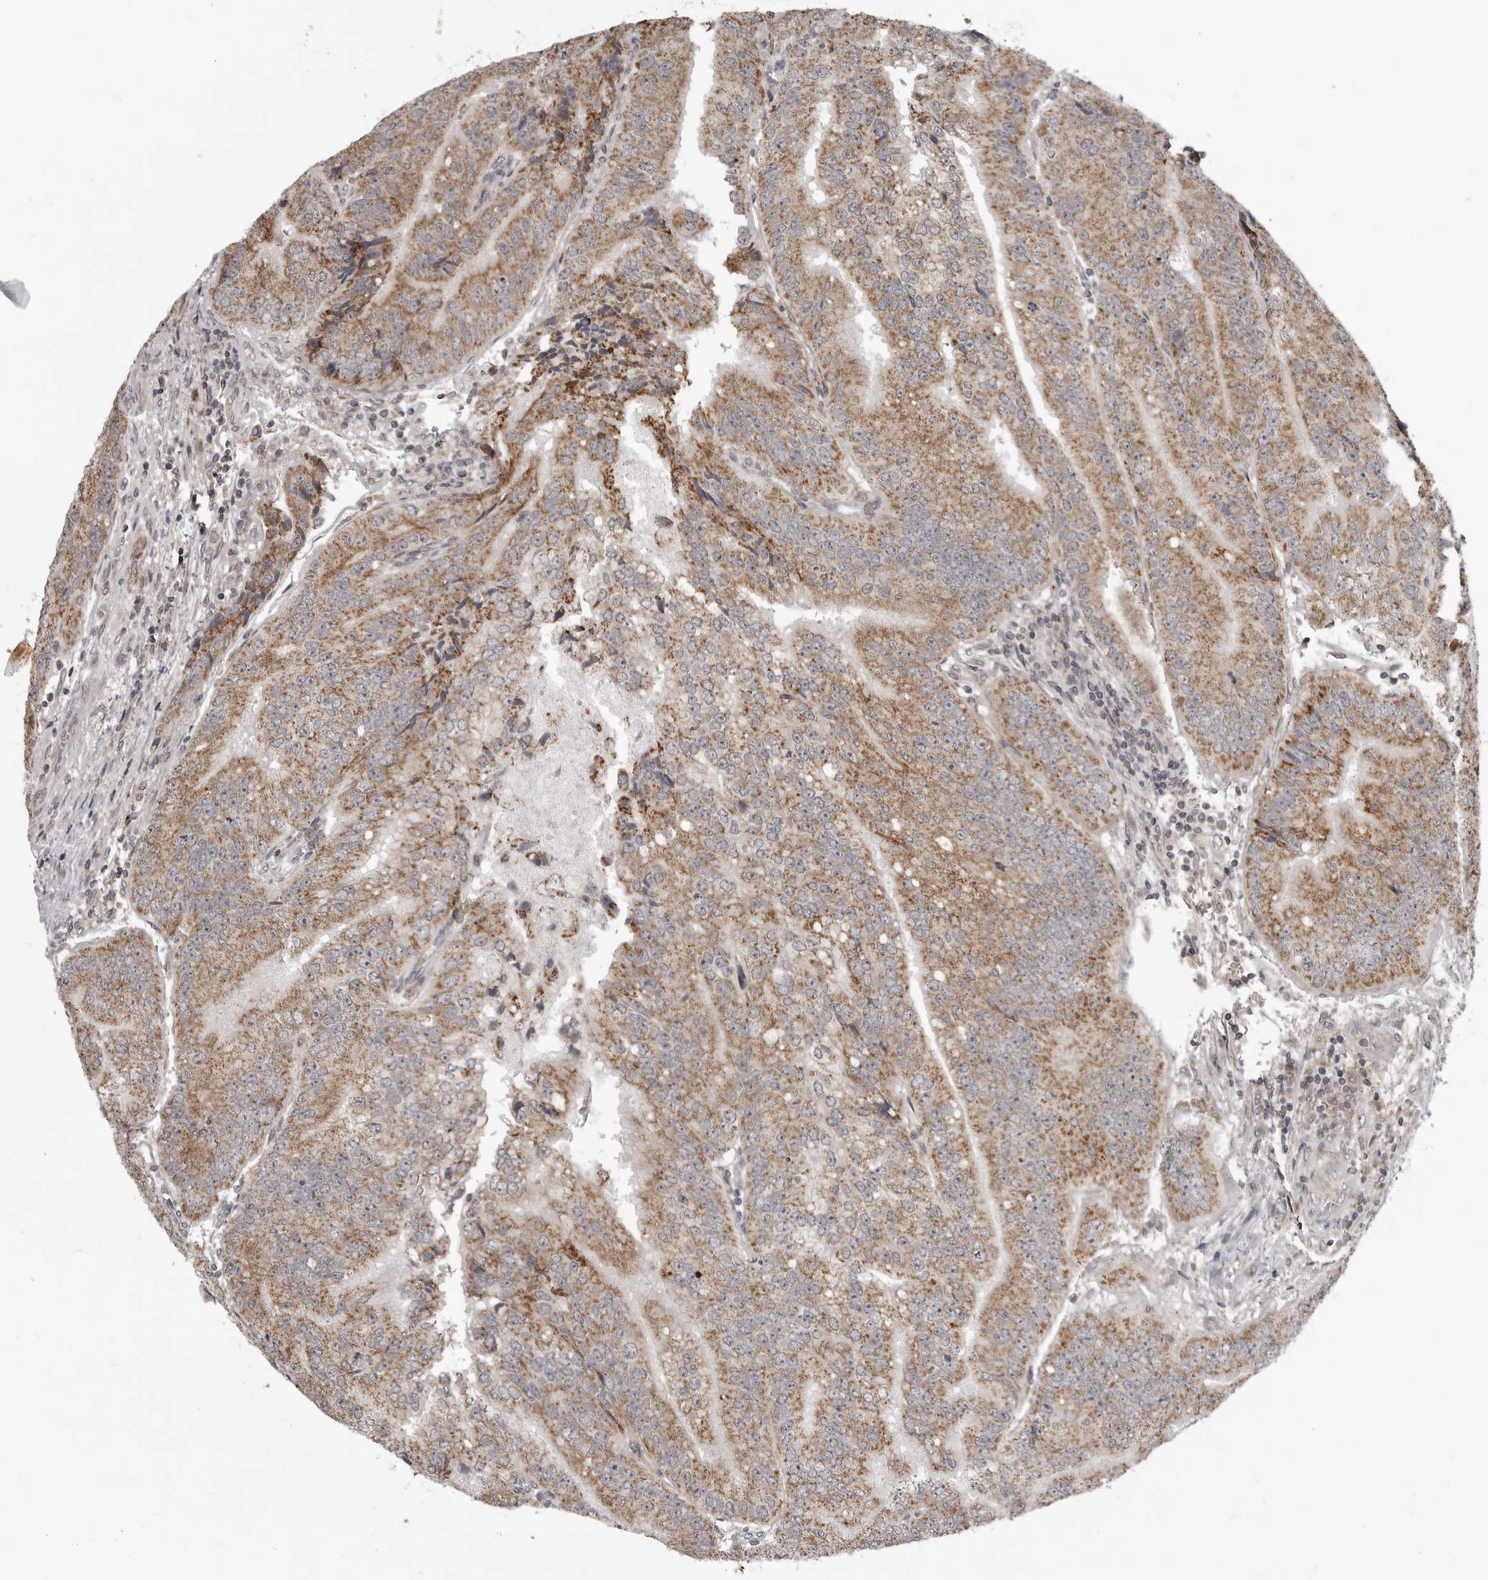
{"staining": {"intensity": "moderate", "quantity": ">75%", "location": "cytoplasmic/membranous"}, "tissue": "prostate cancer", "cell_type": "Tumor cells", "image_type": "cancer", "snomed": [{"axis": "morphology", "description": "Adenocarcinoma, High grade"}, {"axis": "topography", "description": "Prostate"}], "caption": "Prostate cancer (adenocarcinoma (high-grade)) stained with immunohistochemistry shows moderate cytoplasmic/membranous positivity in approximately >75% of tumor cells.", "gene": "FAAP100", "patient": {"sex": "male", "age": 70}}